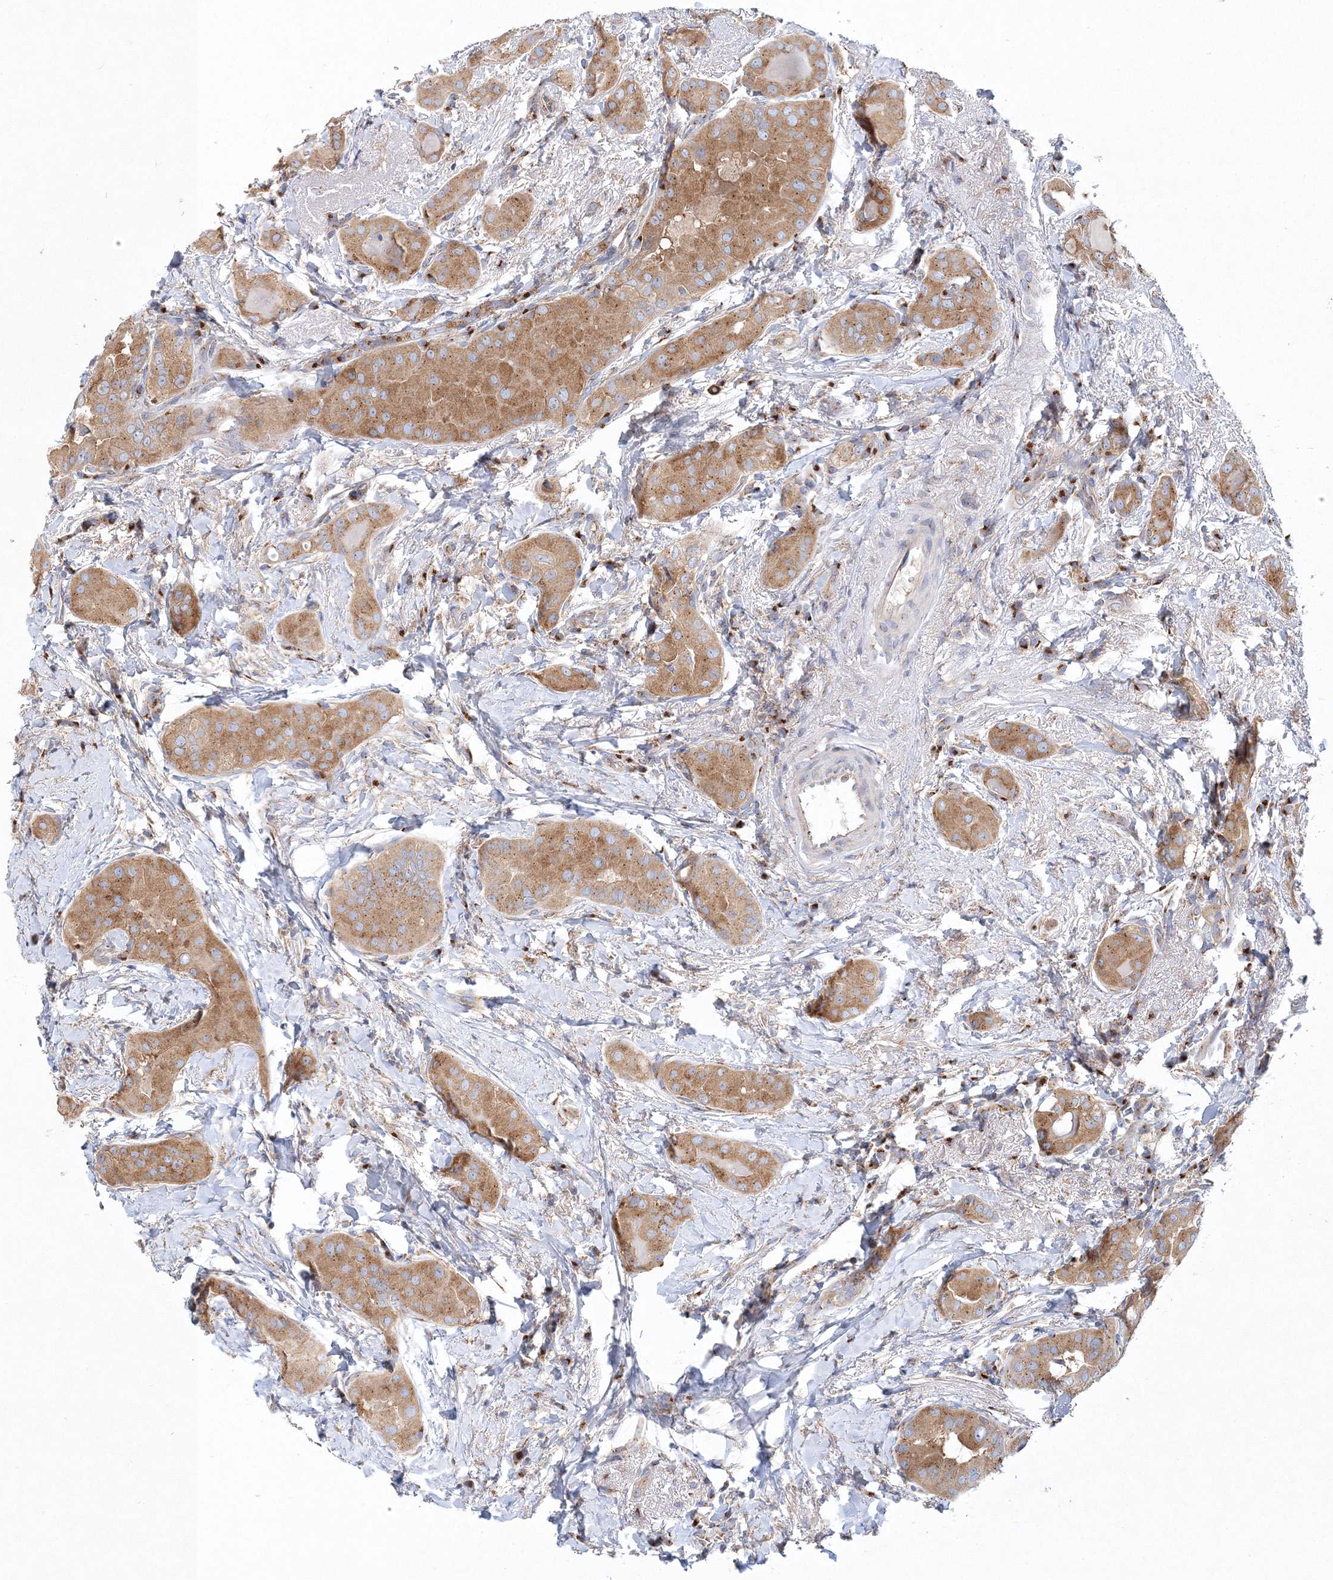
{"staining": {"intensity": "moderate", "quantity": ">75%", "location": "cytoplasmic/membranous"}, "tissue": "thyroid cancer", "cell_type": "Tumor cells", "image_type": "cancer", "snomed": [{"axis": "morphology", "description": "Papillary adenocarcinoma, NOS"}, {"axis": "topography", "description": "Thyroid gland"}], "caption": "Tumor cells show medium levels of moderate cytoplasmic/membranous staining in about >75% of cells in thyroid cancer (papillary adenocarcinoma). The staining was performed using DAB to visualize the protein expression in brown, while the nuclei were stained in blue with hematoxylin (Magnification: 20x).", "gene": "SEC23IP", "patient": {"sex": "male", "age": 33}}